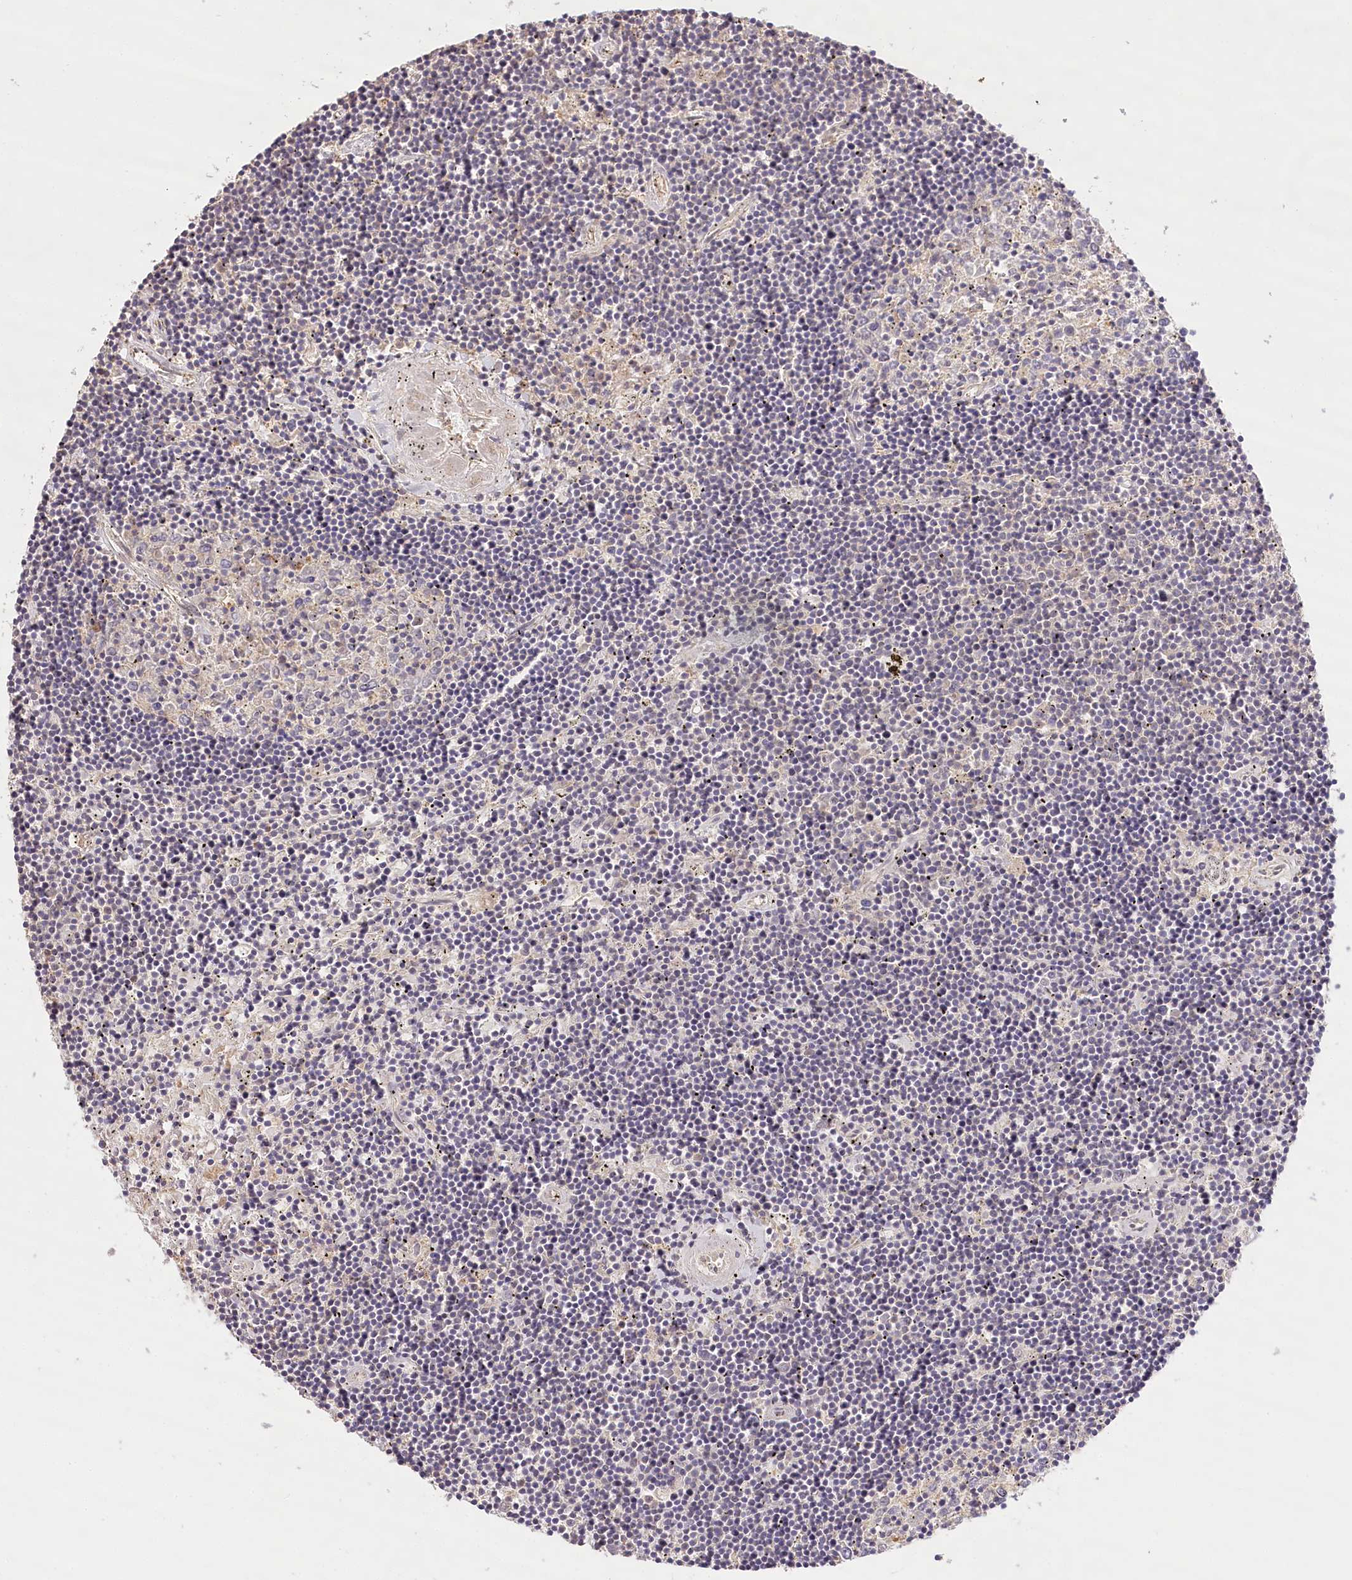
{"staining": {"intensity": "negative", "quantity": "none", "location": "none"}, "tissue": "lymphoma", "cell_type": "Tumor cells", "image_type": "cancer", "snomed": [{"axis": "morphology", "description": "Malignant lymphoma, non-Hodgkin's type, Low grade"}, {"axis": "topography", "description": "Spleen"}], "caption": "Tumor cells show no significant expression in low-grade malignant lymphoma, non-Hodgkin's type.", "gene": "LSS", "patient": {"sex": "male", "age": 76}}